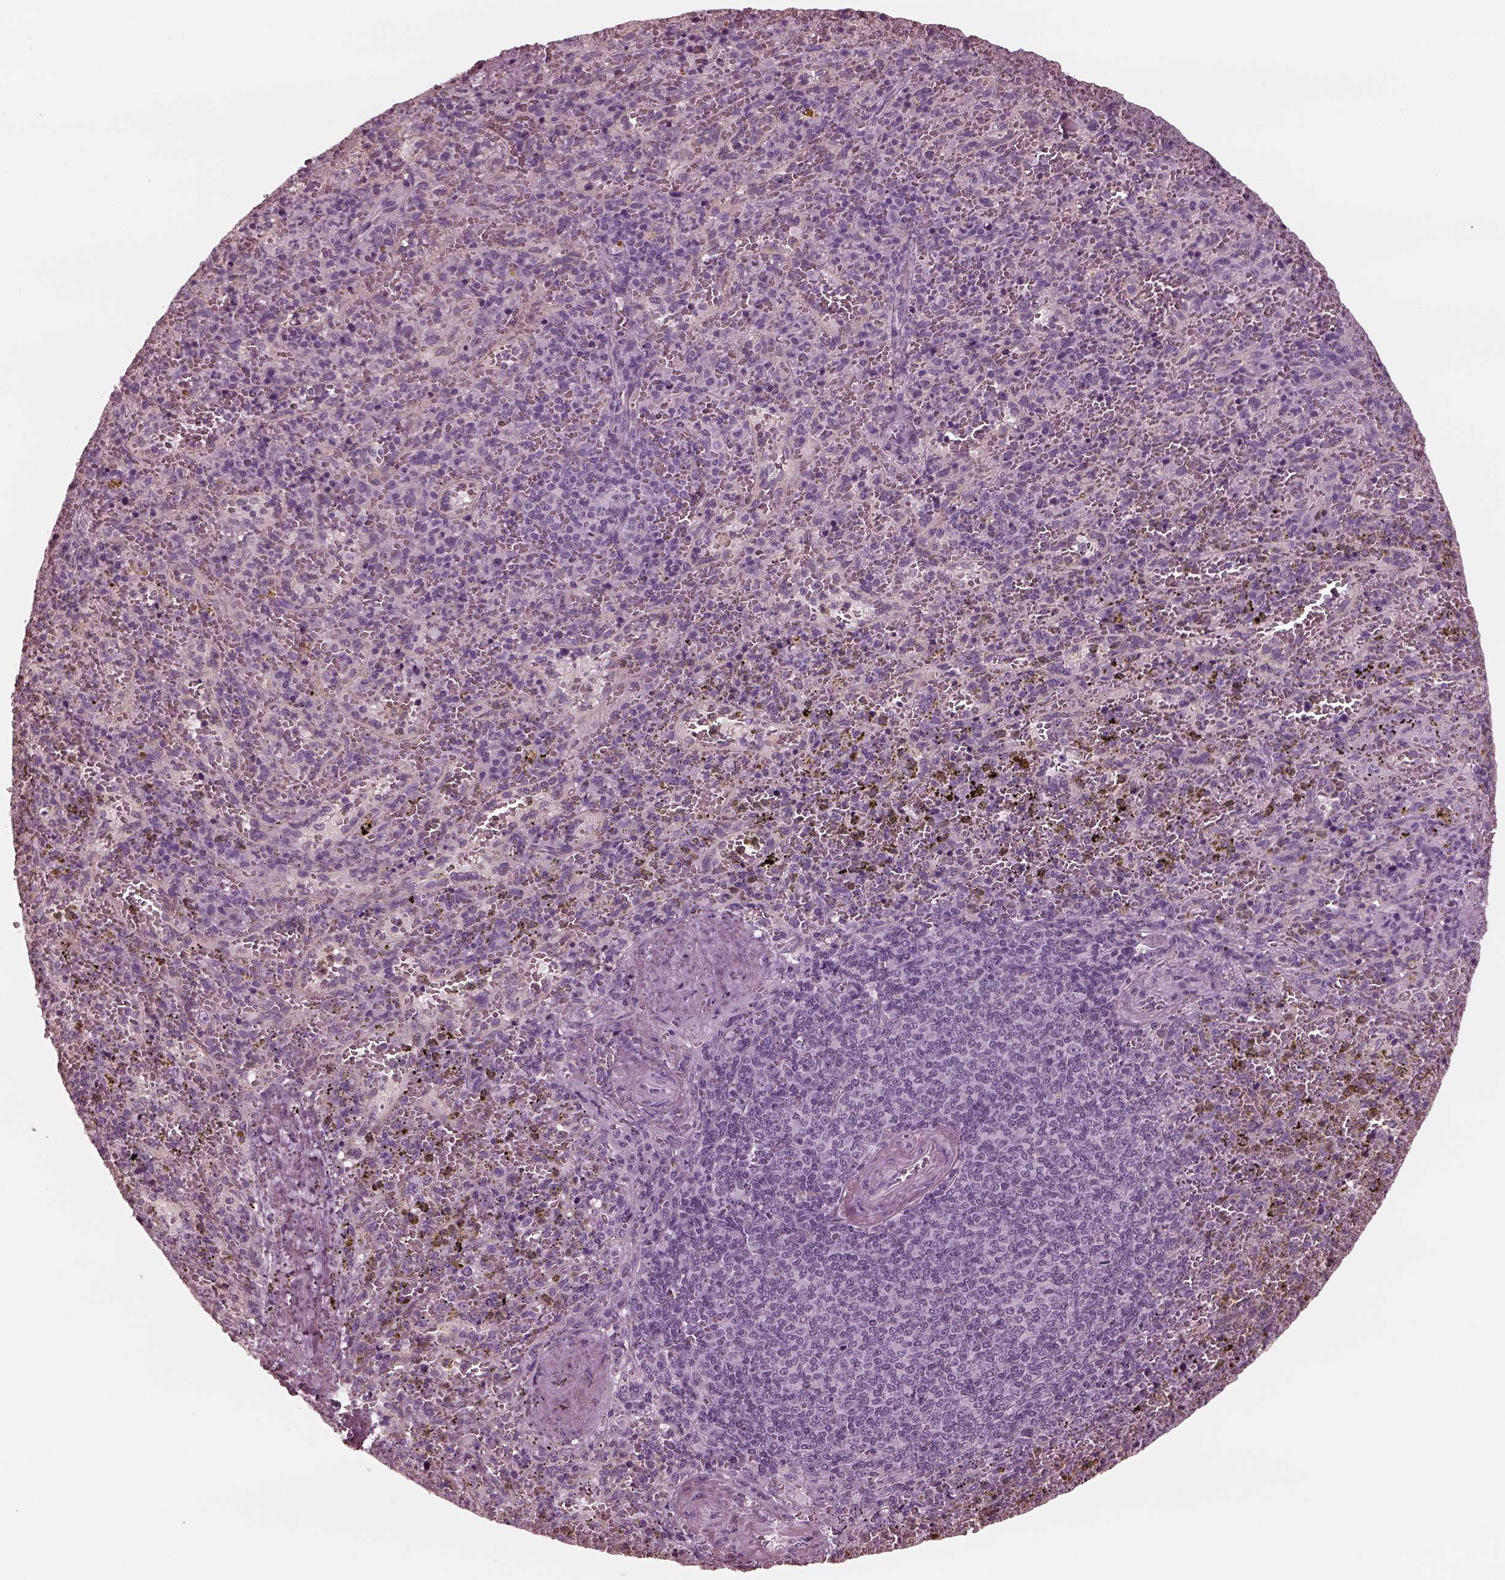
{"staining": {"intensity": "negative", "quantity": "none", "location": "none"}, "tissue": "spleen", "cell_type": "Cells in red pulp", "image_type": "normal", "snomed": [{"axis": "morphology", "description": "Normal tissue, NOS"}, {"axis": "topography", "description": "Spleen"}], "caption": "Normal spleen was stained to show a protein in brown. There is no significant expression in cells in red pulp. (DAB (3,3'-diaminobenzidine) IHC, high magnification).", "gene": "CGA", "patient": {"sex": "female", "age": 50}}